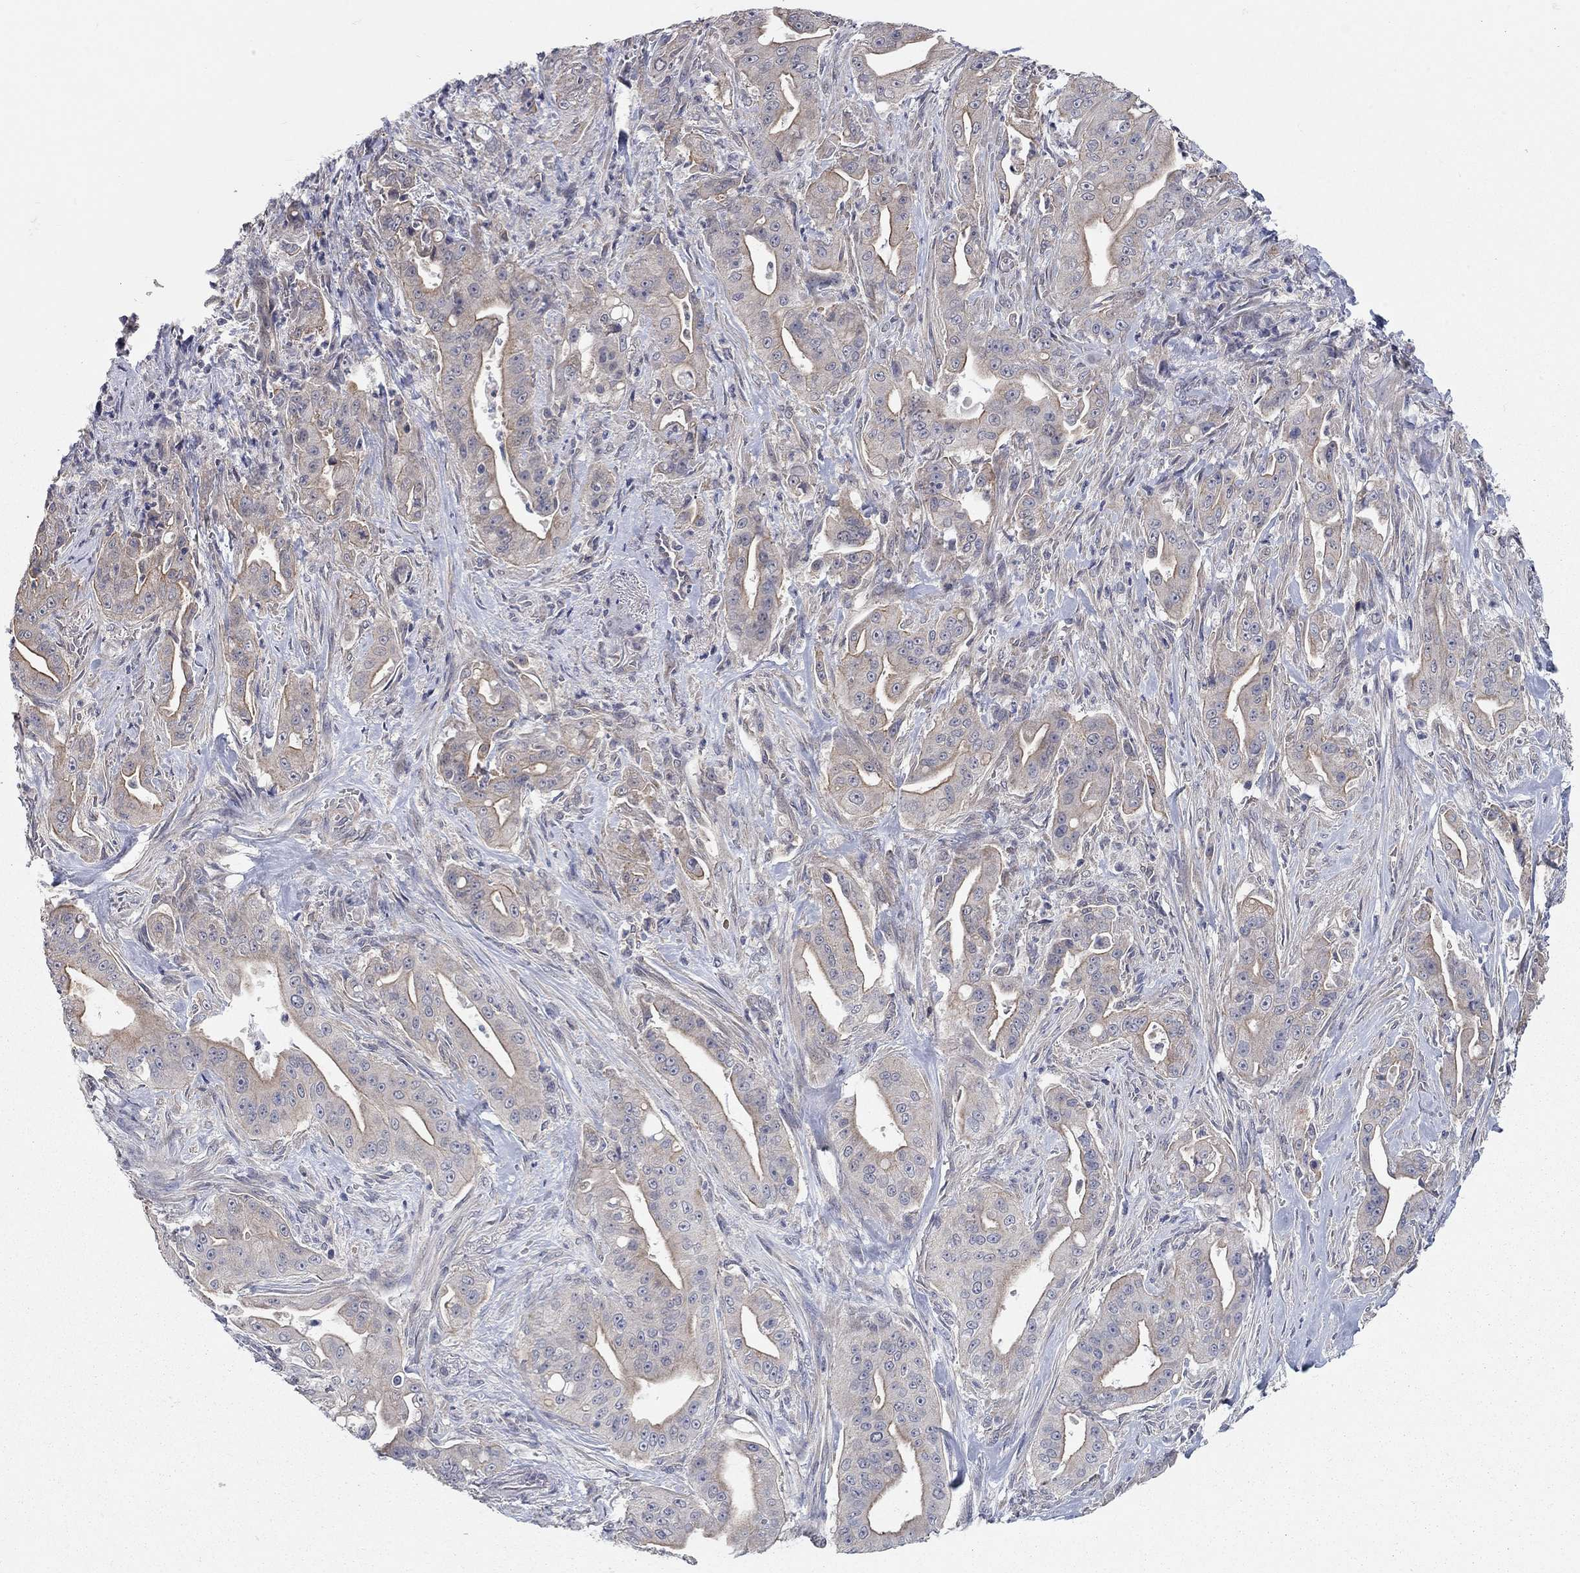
{"staining": {"intensity": "moderate", "quantity": "<25%", "location": "cytoplasmic/membranous"}, "tissue": "pancreatic cancer", "cell_type": "Tumor cells", "image_type": "cancer", "snomed": [{"axis": "morphology", "description": "Normal tissue, NOS"}, {"axis": "morphology", "description": "Inflammation, NOS"}, {"axis": "morphology", "description": "Adenocarcinoma, NOS"}, {"axis": "topography", "description": "Pancreas"}], "caption": "Brown immunohistochemical staining in adenocarcinoma (pancreatic) shows moderate cytoplasmic/membranous expression in approximately <25% of tumor cells.", "gene": "WASF3", "patient": {"sex": "male", "age": 57}}